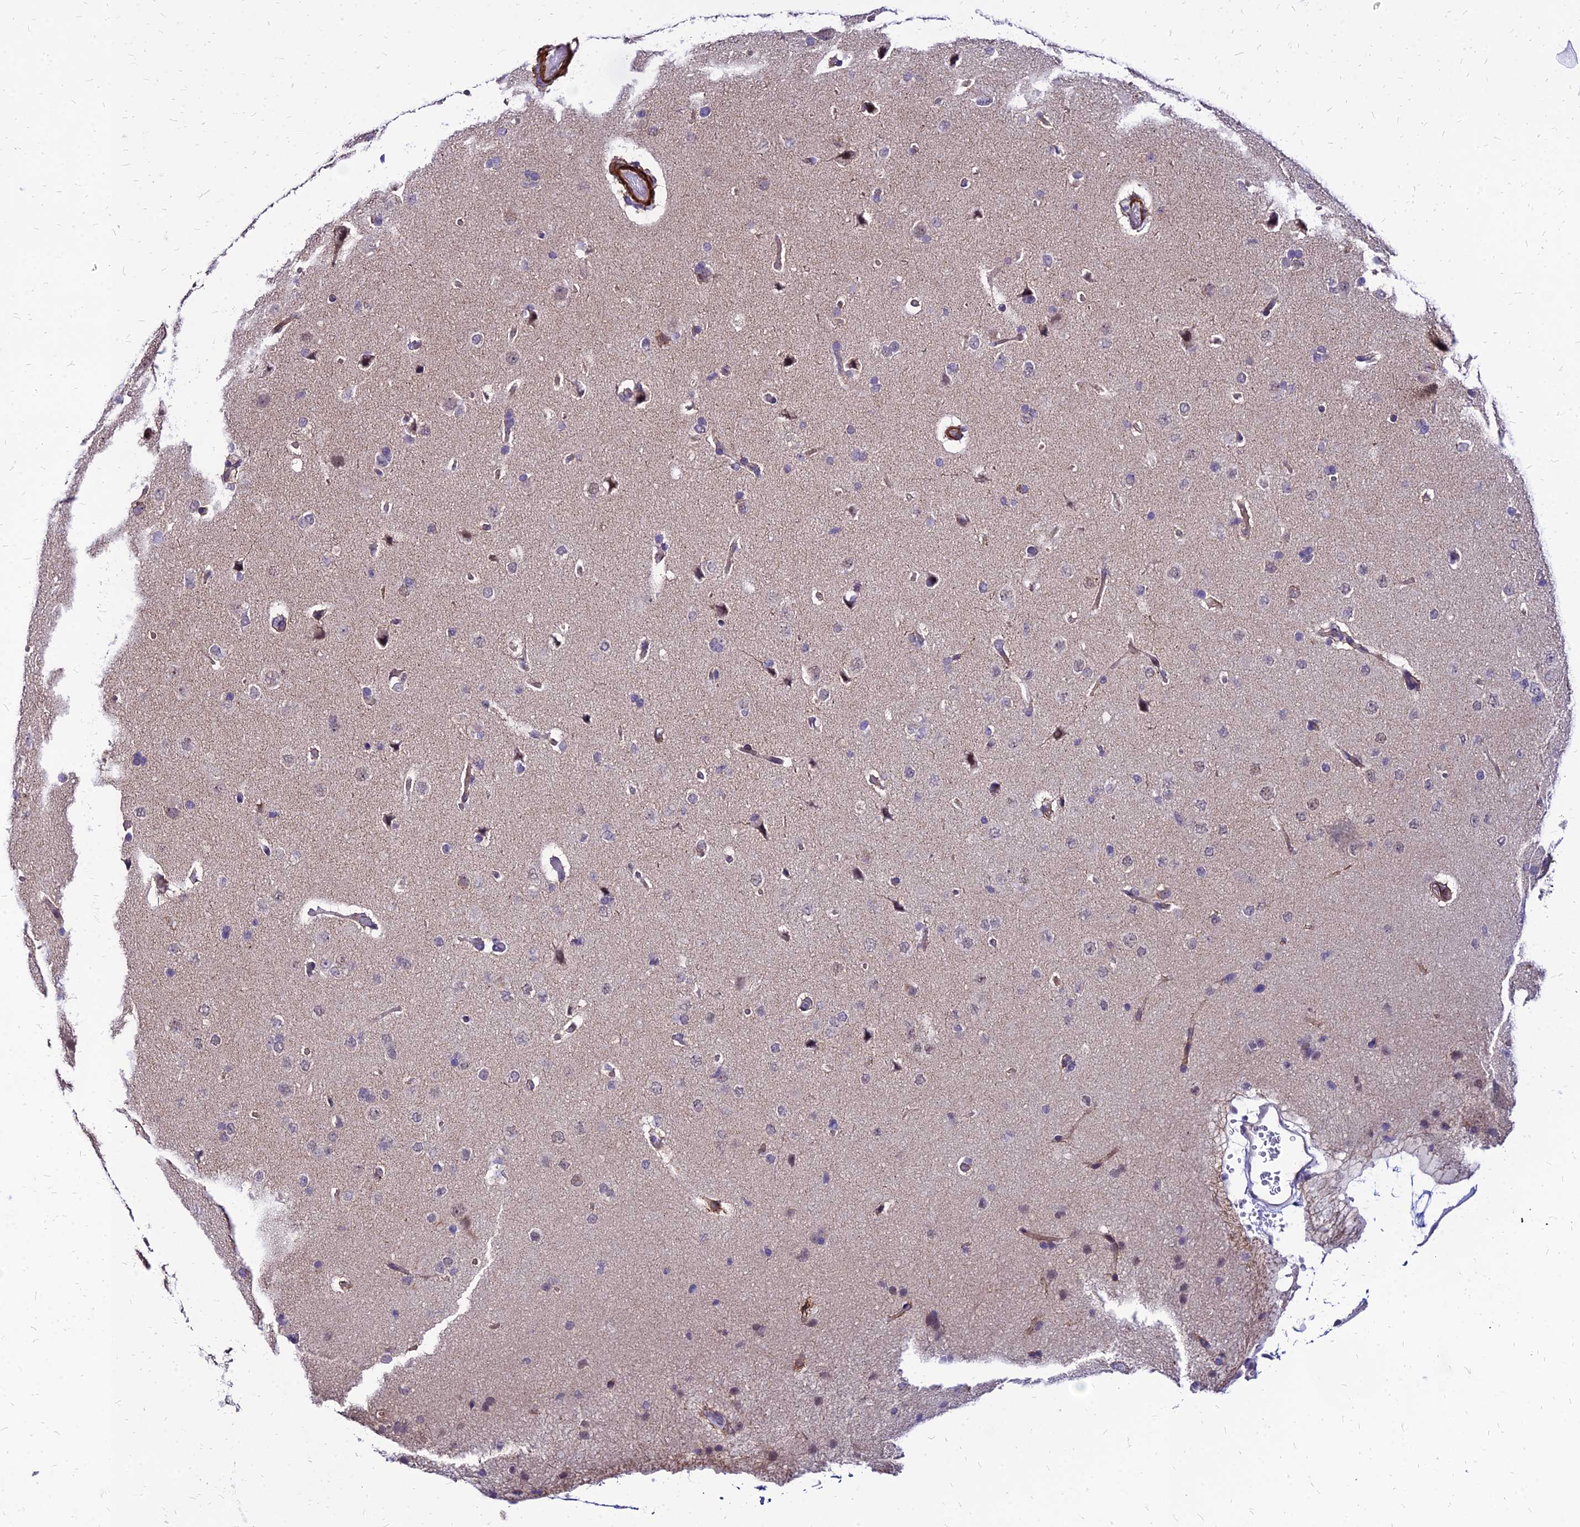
{"staining": {"intensity": "negative", "quantity": "none", "location": "none"}, "tissue": "glioma", "cell_type": "Tumor cells", "image_type": "cancer", "snomed": [{"axis": "morphology", "description": "Glioma, malignant, High grade"}, {"axis": "topography", "description": "Brain"}], "caption": "DAB (3,3'-diaminobenzidine) immunohistochemical staining of glioma displays no significant staining in tumor cells.", "gene": "YEATS2", "patient": {"sex": "male", "age": 72}}